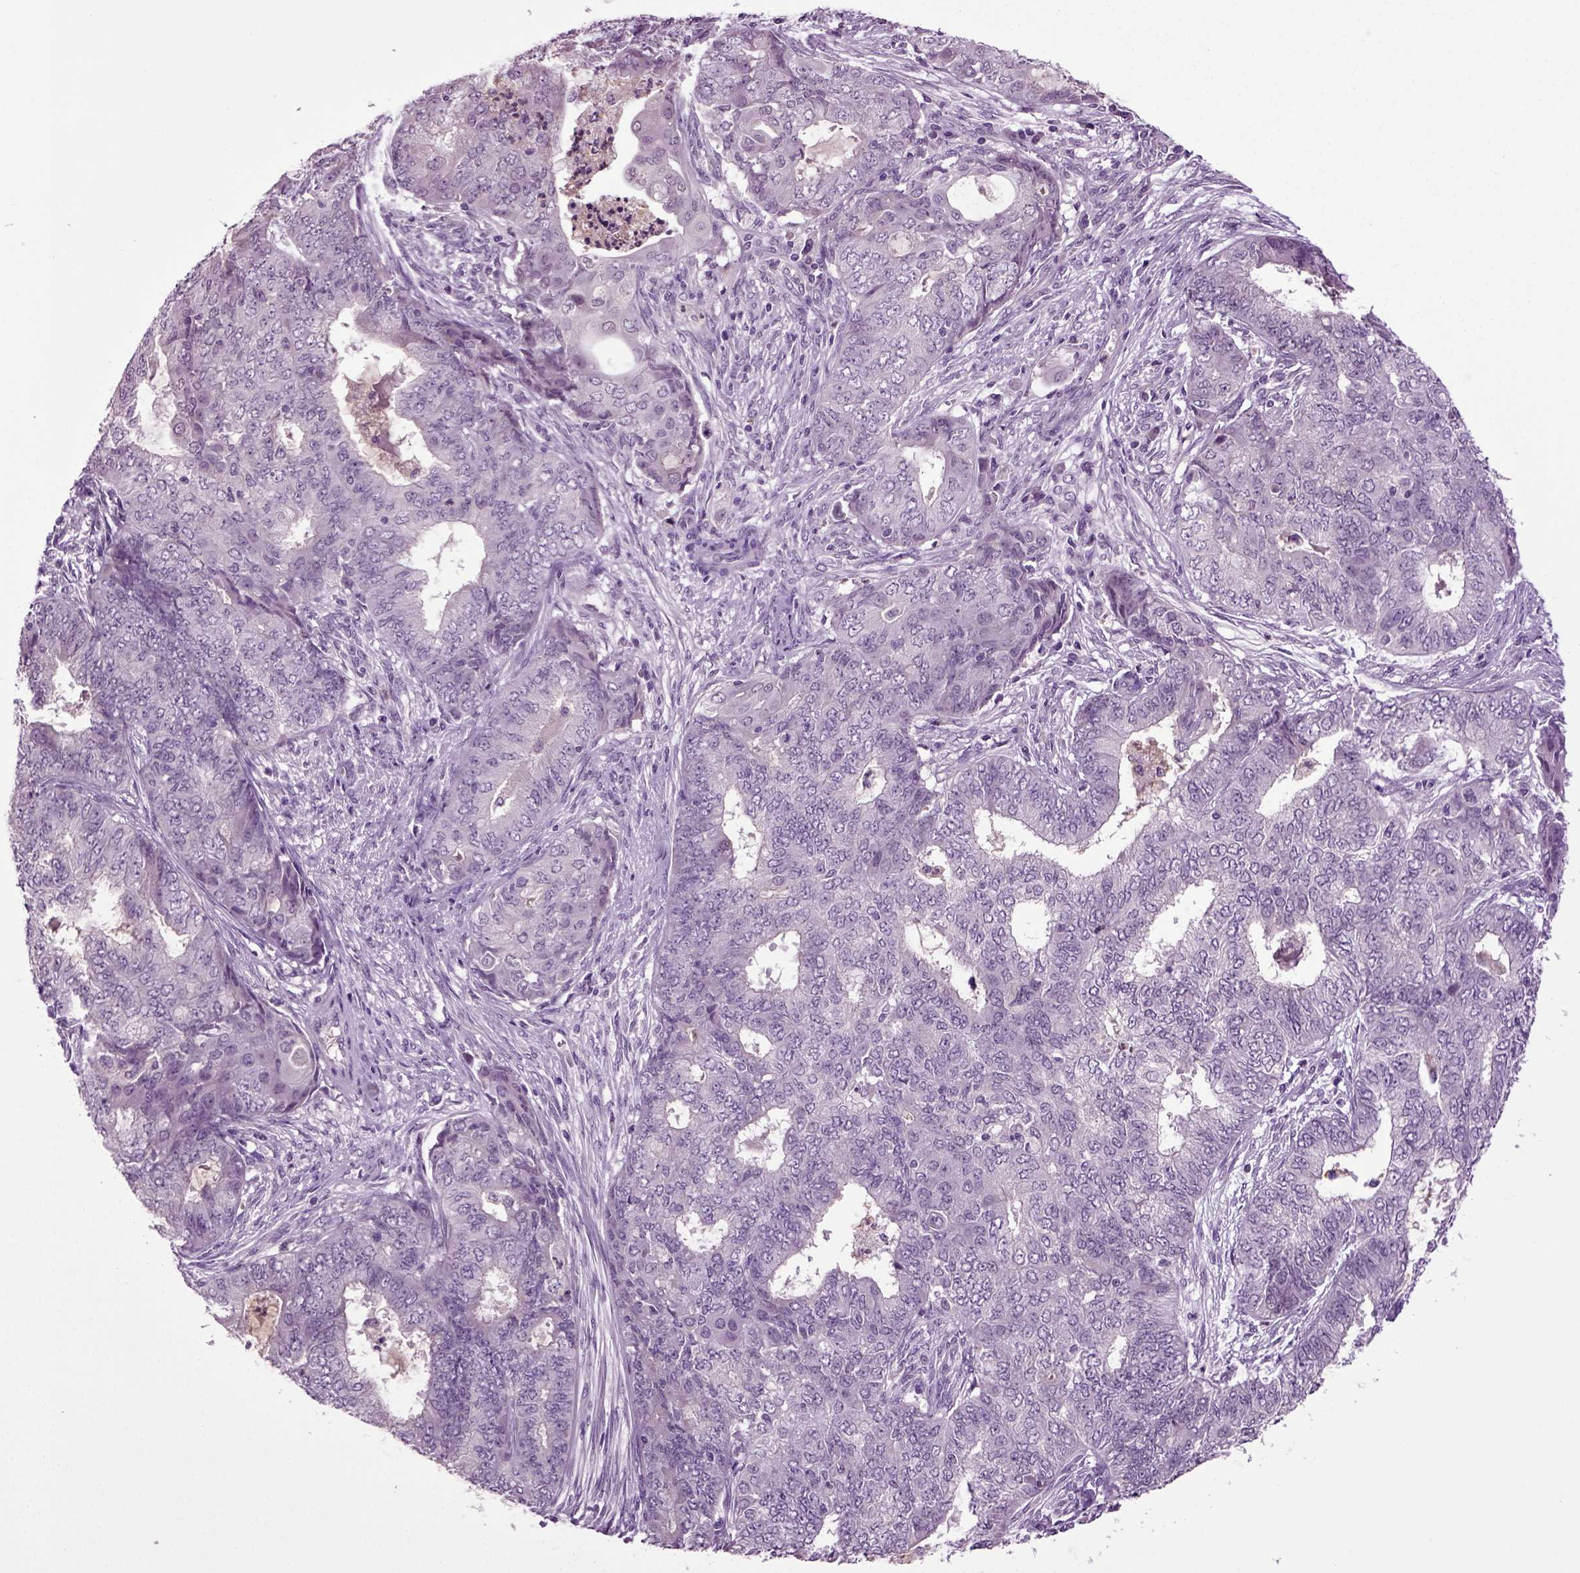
{"staining": {"intensity": "negative", "quantity": "none", "location": "none"}, "tissue": "endometrial cancer", "cell_type": "Tumor cells", "image_type": "cancer", "snomed": [{"axis": "morphology", "description": "Adenocarcinoma, NOS"}, {"axis": "topography", "description": "Endometrium"}], "caption": "This is an IHC image of human endometrial cancer (adenocarcinoma). There is no staining in tumor cells.", "gene": "FGF11", "patient": {"sex": "female", "age": 62}}